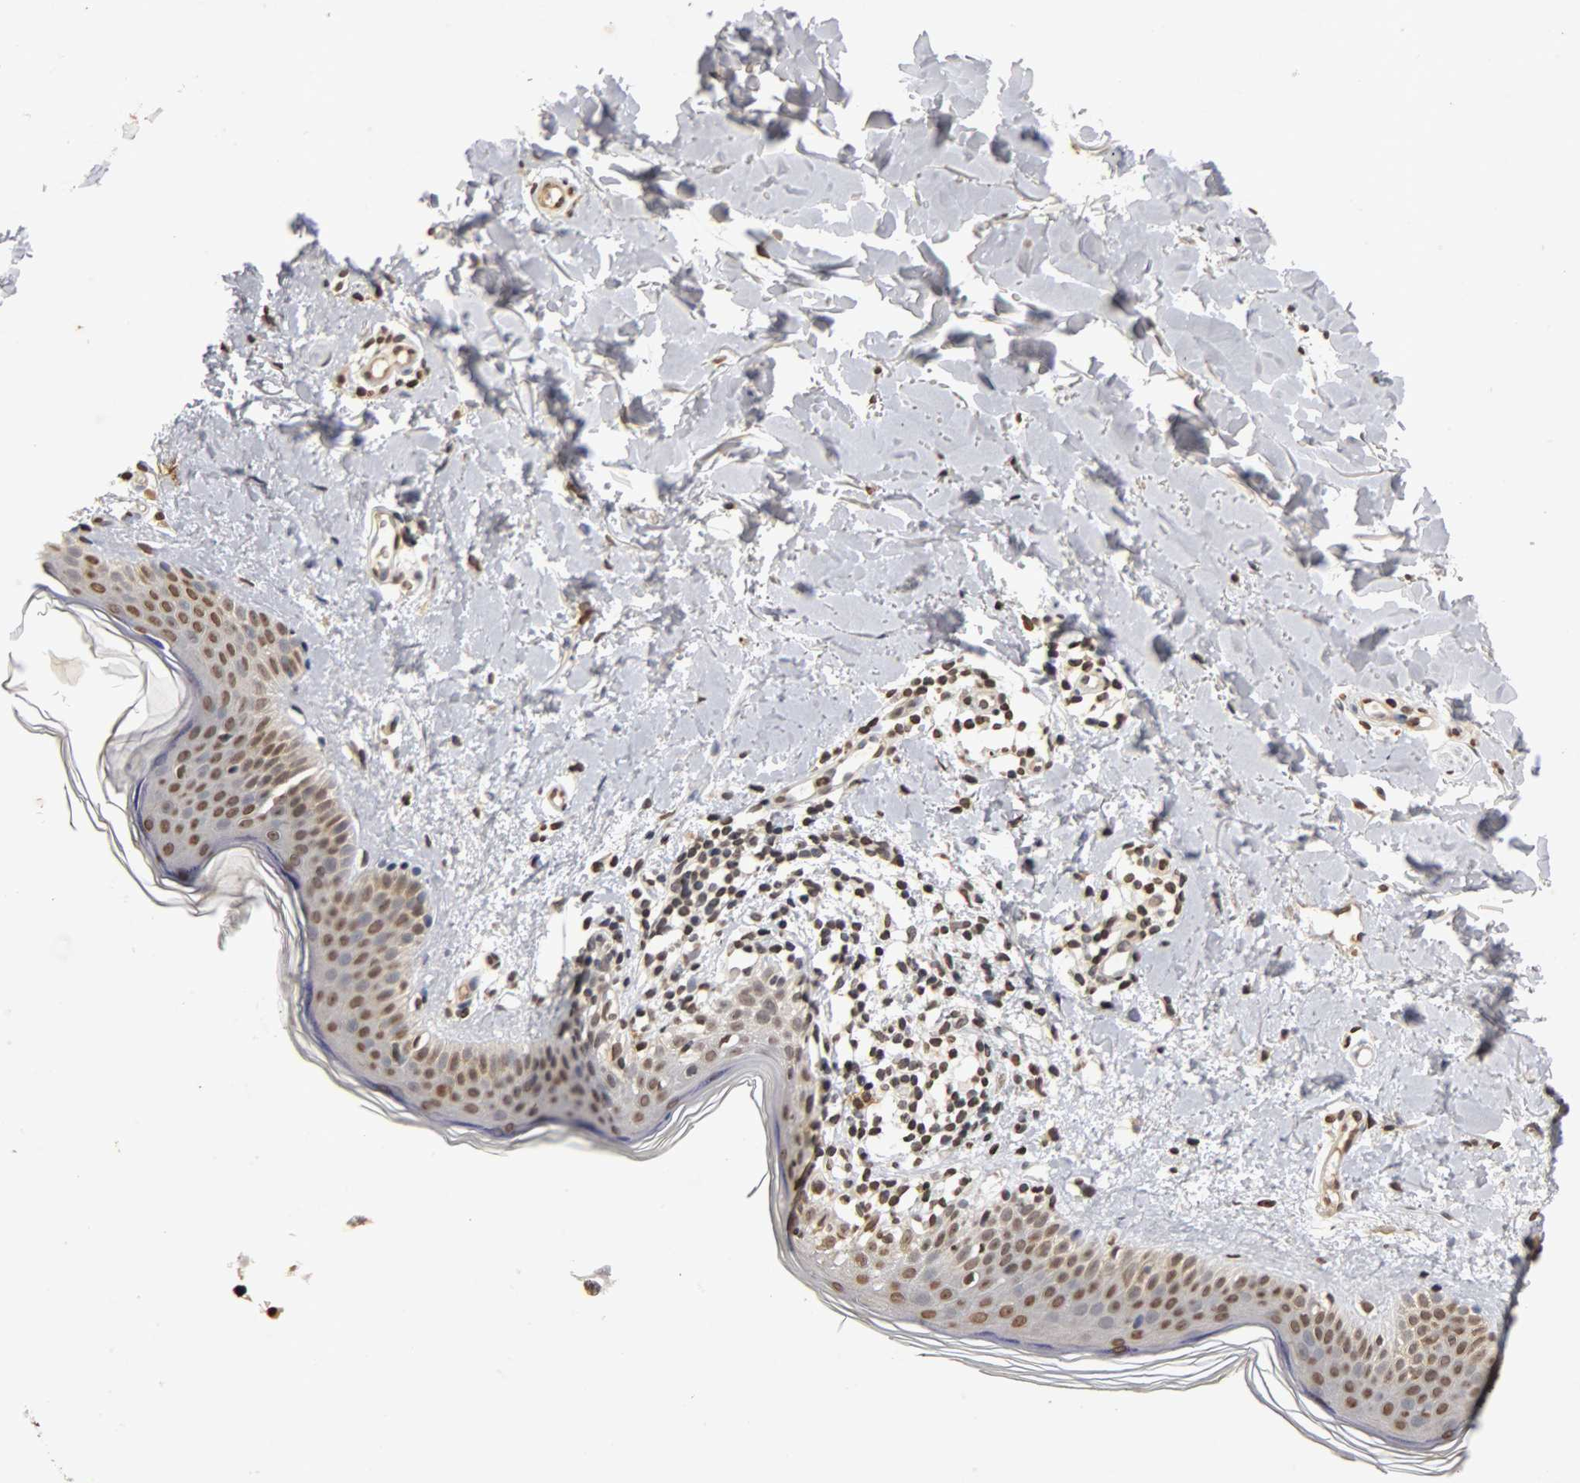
{"staining": {"intensity": "moderate", "quantity": ">75%", "location": "nuclear"}, "tissue": "skin", "cell_type": "Fibroblasts", "image_type": "normal", "snomed": [{"axis": "morphology", "description": "Normal tissue, NOS"}, {"axis": "topography", "description": "Skin"}], "caption": "IHC of normal human skin exhibits medium levels of moderate nuclear expression in approximately >75% of fibroblasts. The protein is shown in brown color, while the nuclei are stained blue.", "gene": "ERCC2", "patient": {"sex": "female", "age": 56}}